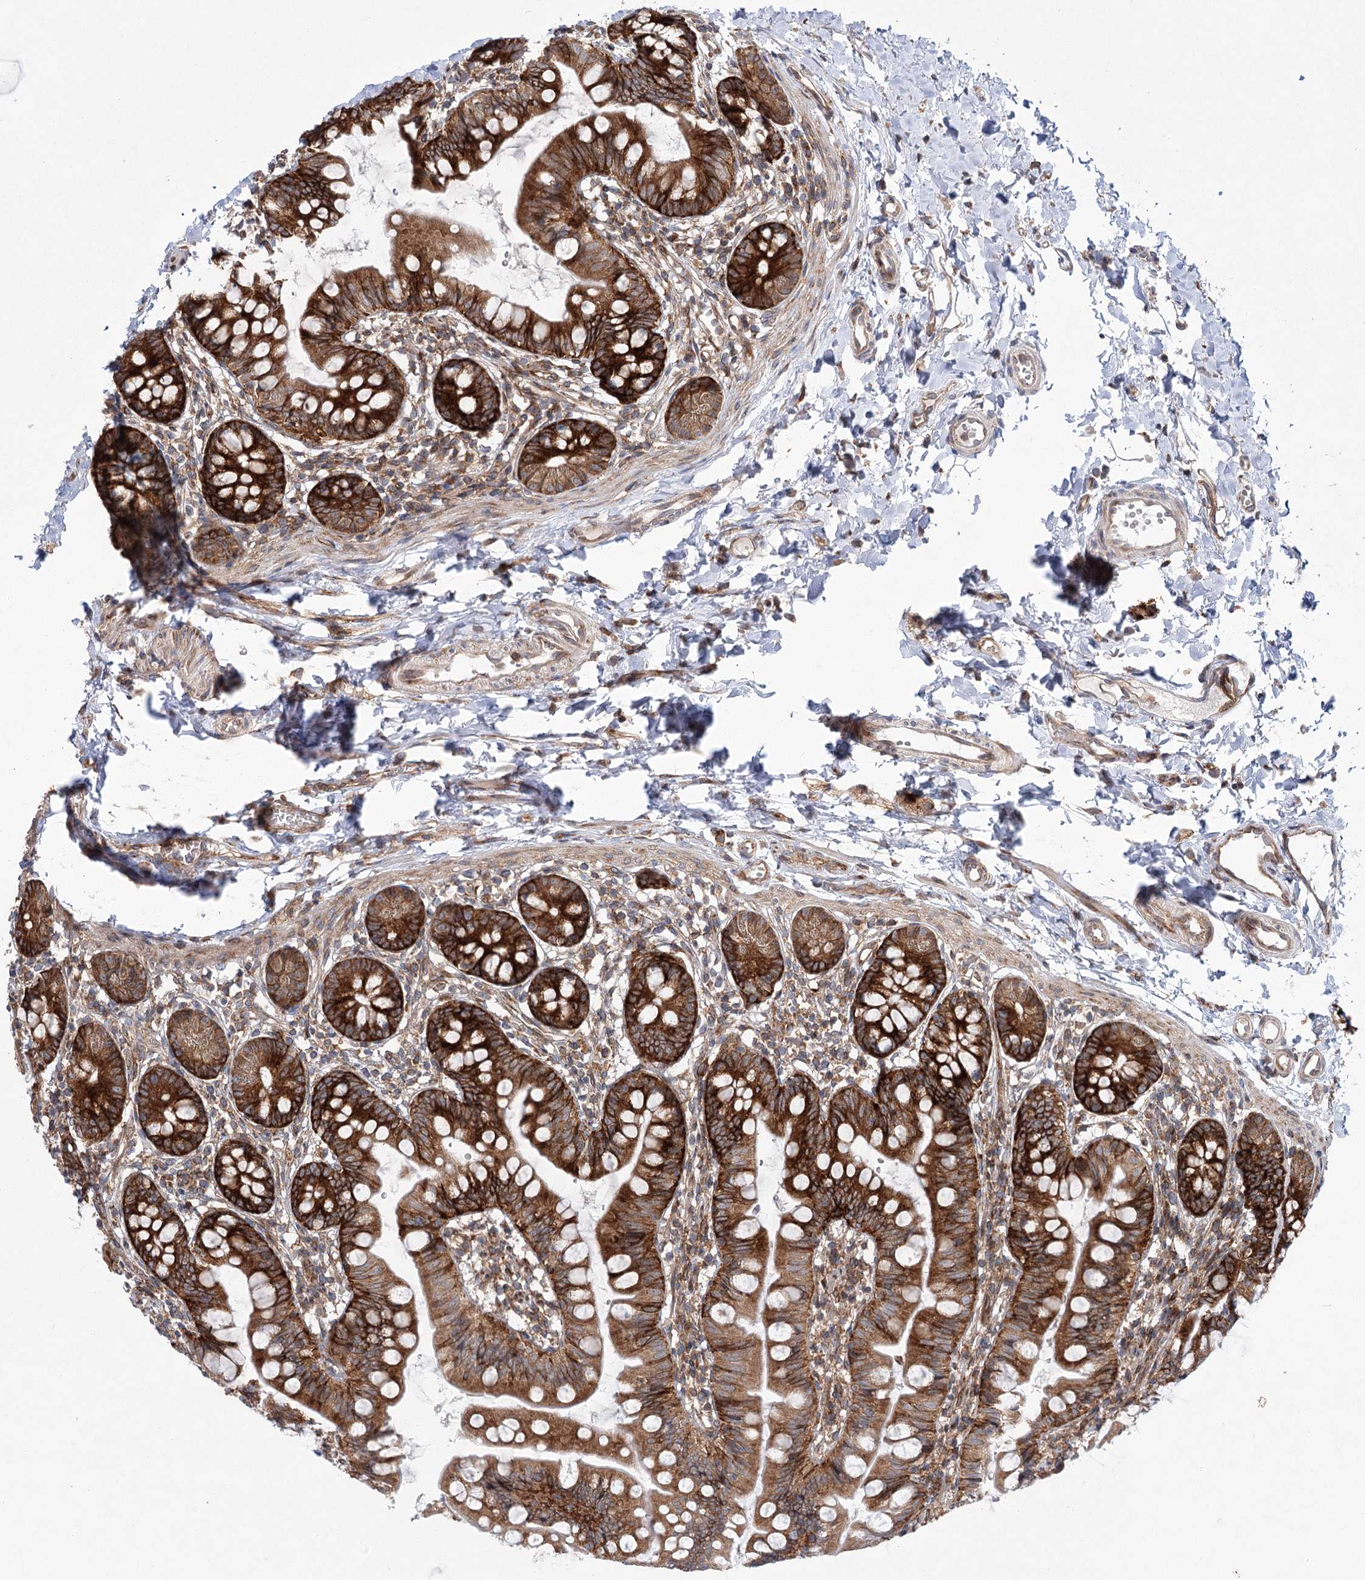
{"staining": {"intensity": "strong", "quantity": ">75%", "location": "cytoplasmic/membranous"}, "tissue": "small intestine", "cell_type": "Glandular cells", "image_type": "normal", "snomed": [{"axis": "morphology", "description": "Normal tissue, NOS"}, {"axis": "topography", "description": "Small intestine"}], "caption": "This micrograph demonstrates immunohistochemistry (IHC) staining of normal human small intestine, with high strong cytoplasmic/membranous staining in approximately >75% of glandular cells.", "gene": "VWA2", "patient": {"sex": "male", "age": 7}}